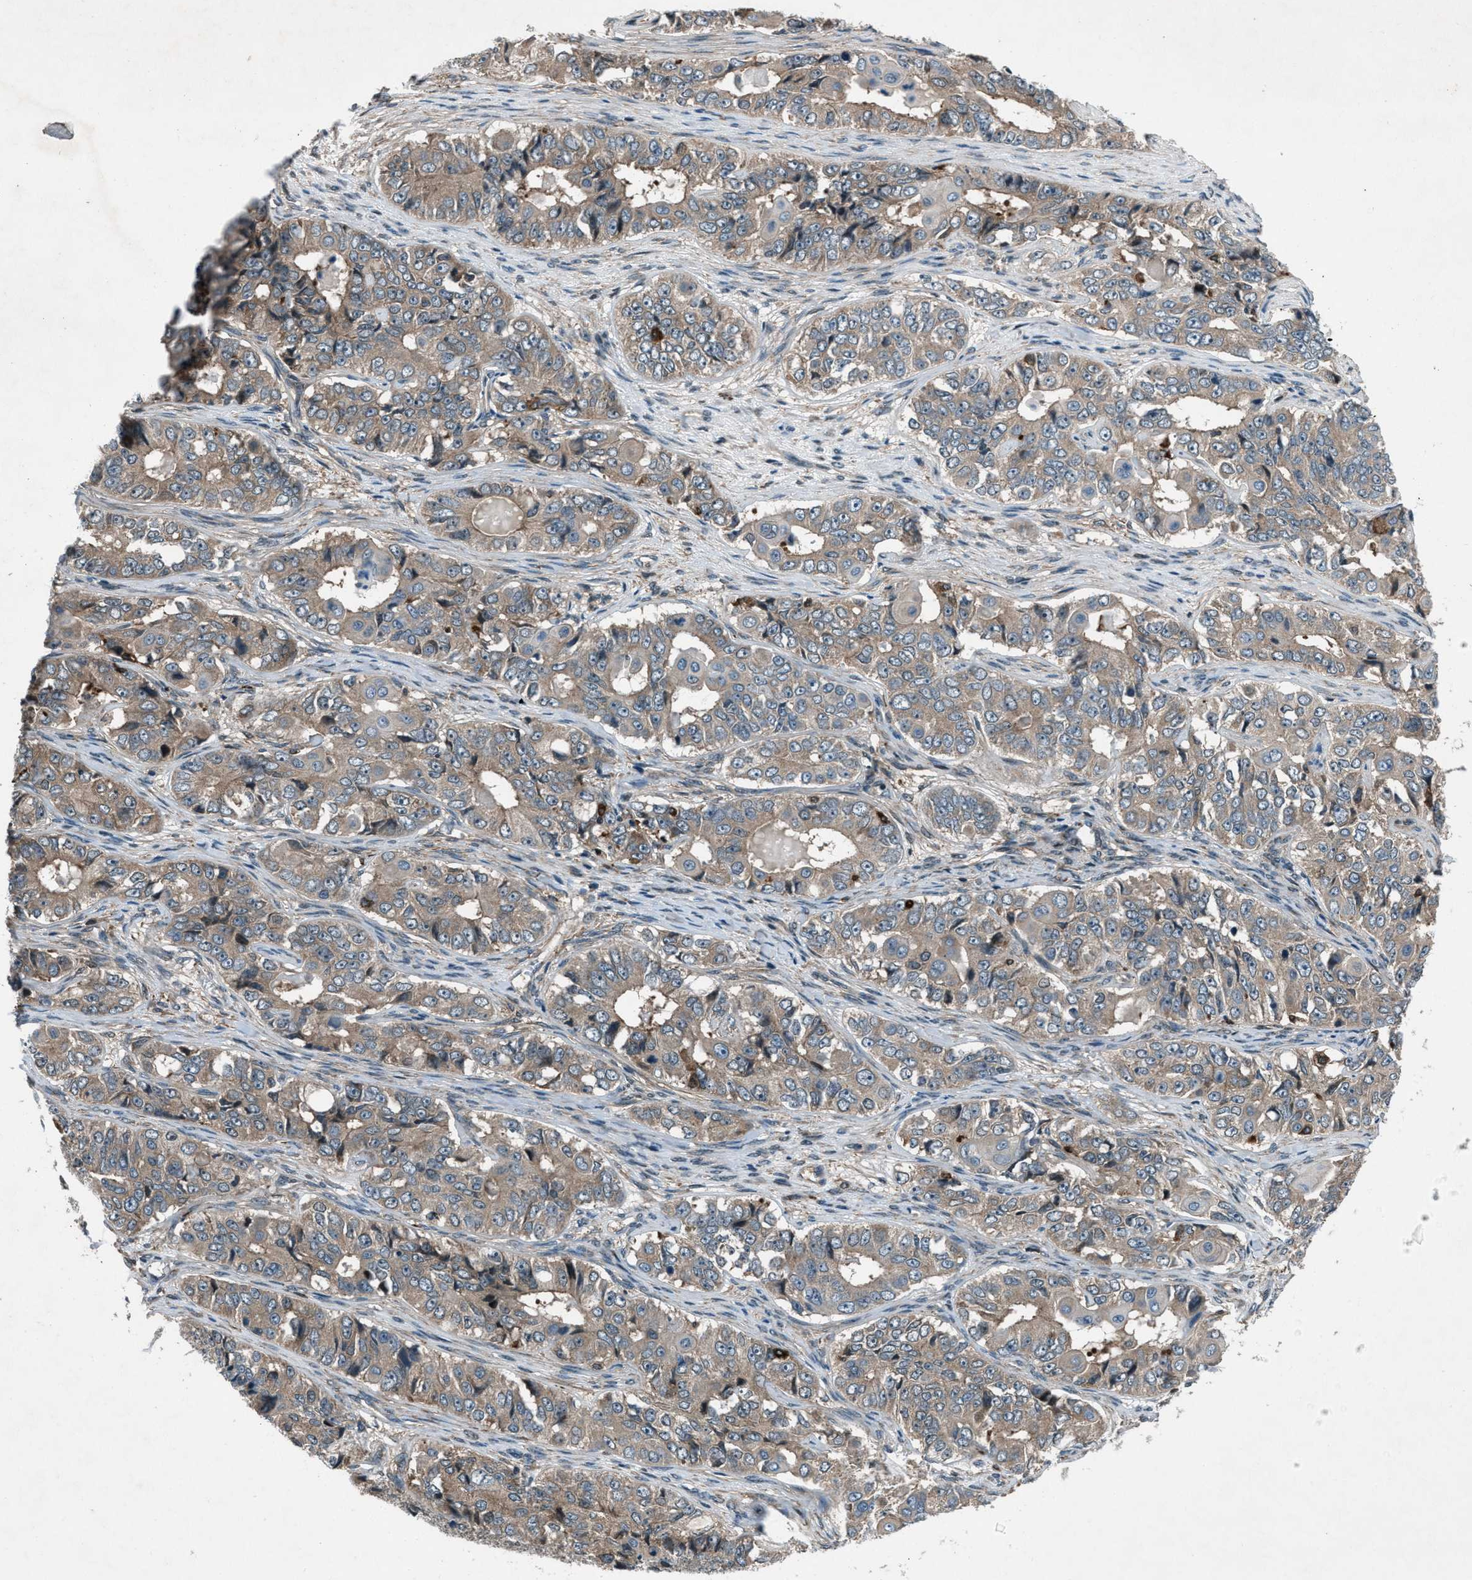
{"staining": {"intensity": "weak", "quantity": ">75%", "location": "cytoplasmic/membranous"}, "tissue": "ovarian cancer", "cell_type": "Tumor cells", "image_type": "cancer", "snomed": [{"axis": "morphology", "description": "Carcinoma, endometroid"}, {"axis": "topography", "description": "Ovary"}], "caption": "Immunohistochemical staining of human ovarian cancer (endometroid carcinoma) demonstrates low levels of weak cytoplasmic/membranous protein staining in about >75% of tumor cells.", "gene": "EPSTI1", "patient": {"sex": "female", "age": 51}}